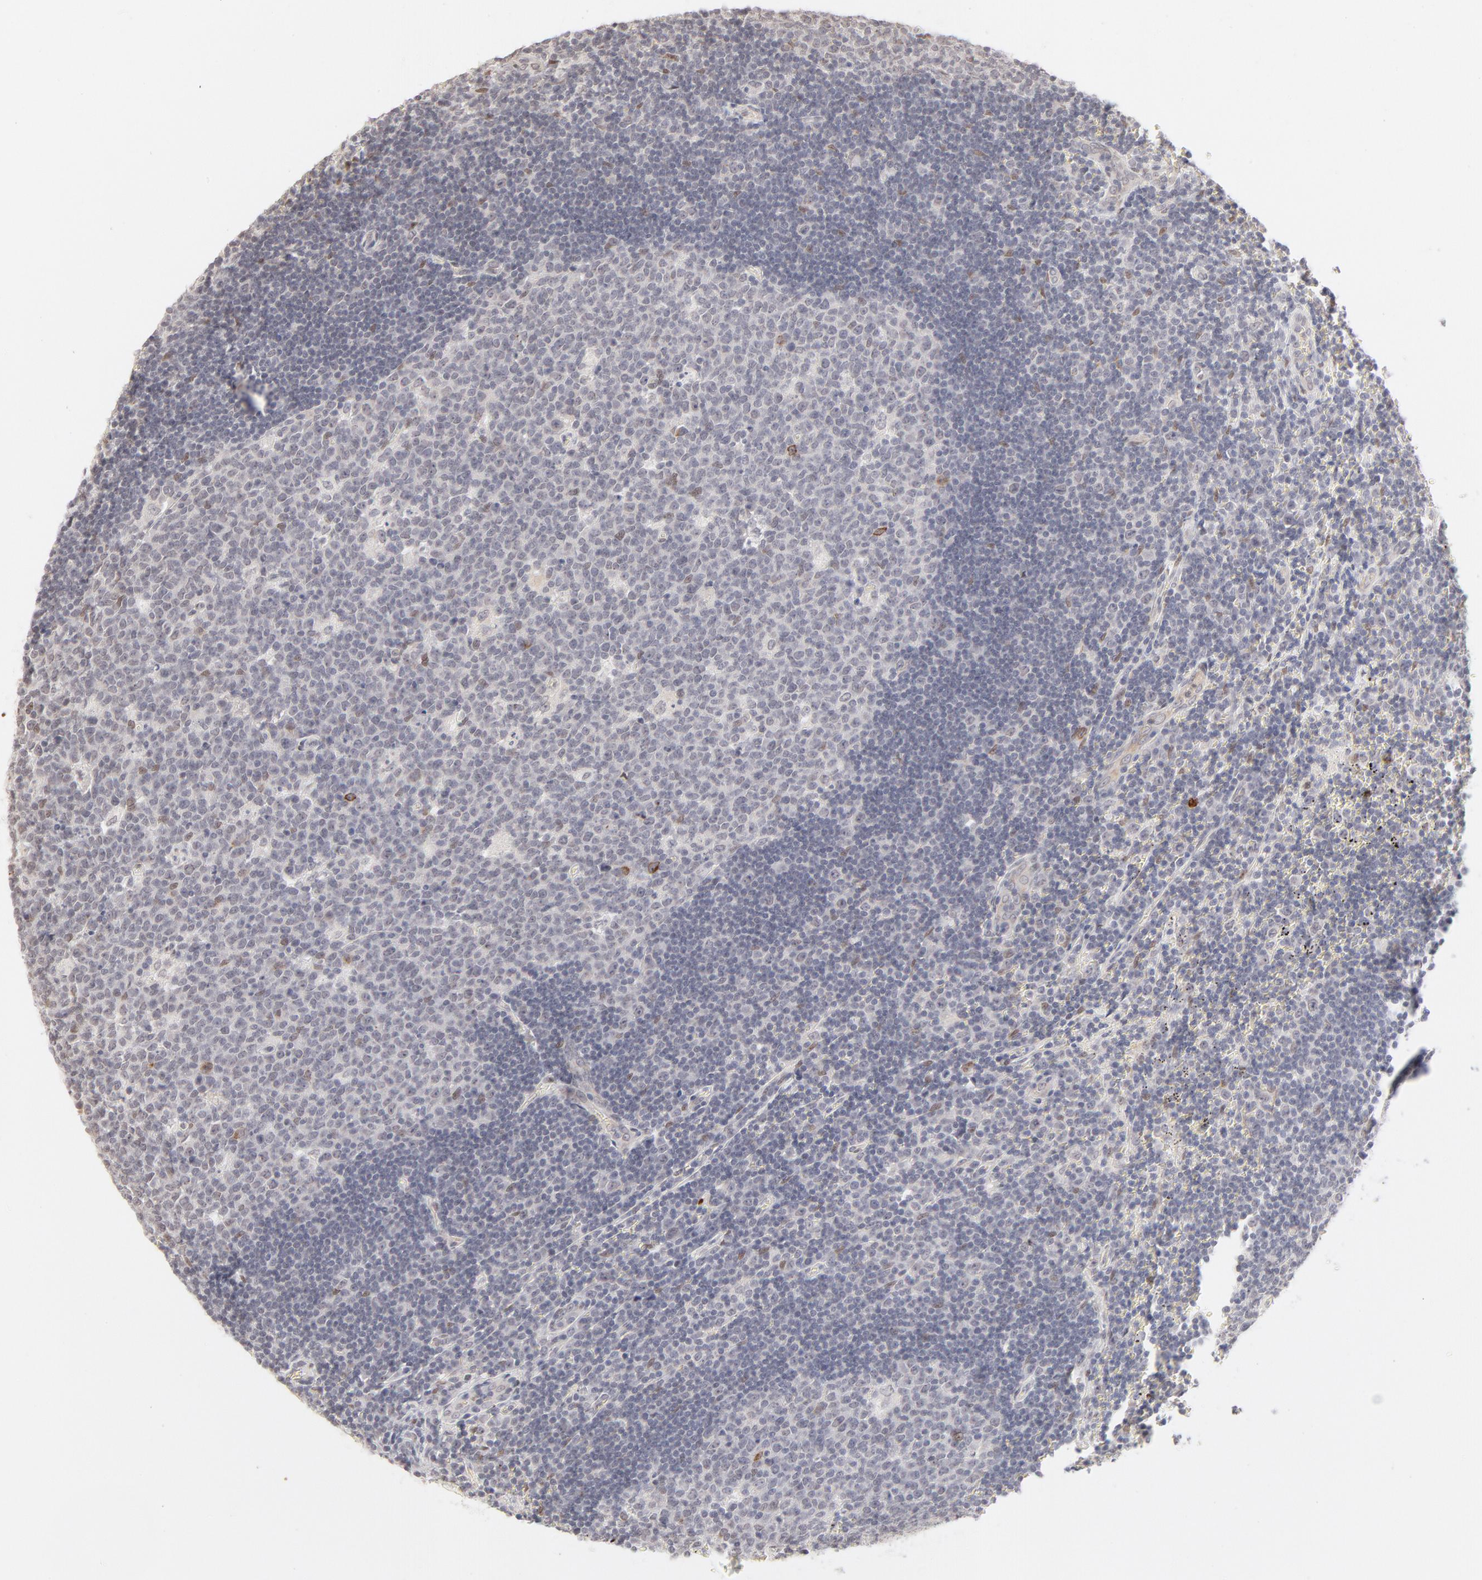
{"staining": {"intensity": "weak", "quantity": "<25%", "location": "nuclear"}, "tissue": "lymph node", "cell_type": "Germinal center cells", "image_type": "normal", "snomed": [{"axis": "morphology", "description": "Normal tissue, NOS"}, {"axis": "topography", "description": "Lymph node"}, {"axis": "topography", "description": "Salivary gland"}], "caption": "IHC photomicrograph of unremarkable lymph node stained for a protein (brown), which demonstrates no expression in germinal center cells.", "gene": "PBX1", "patient": {"sex": "male", "age": 8}}